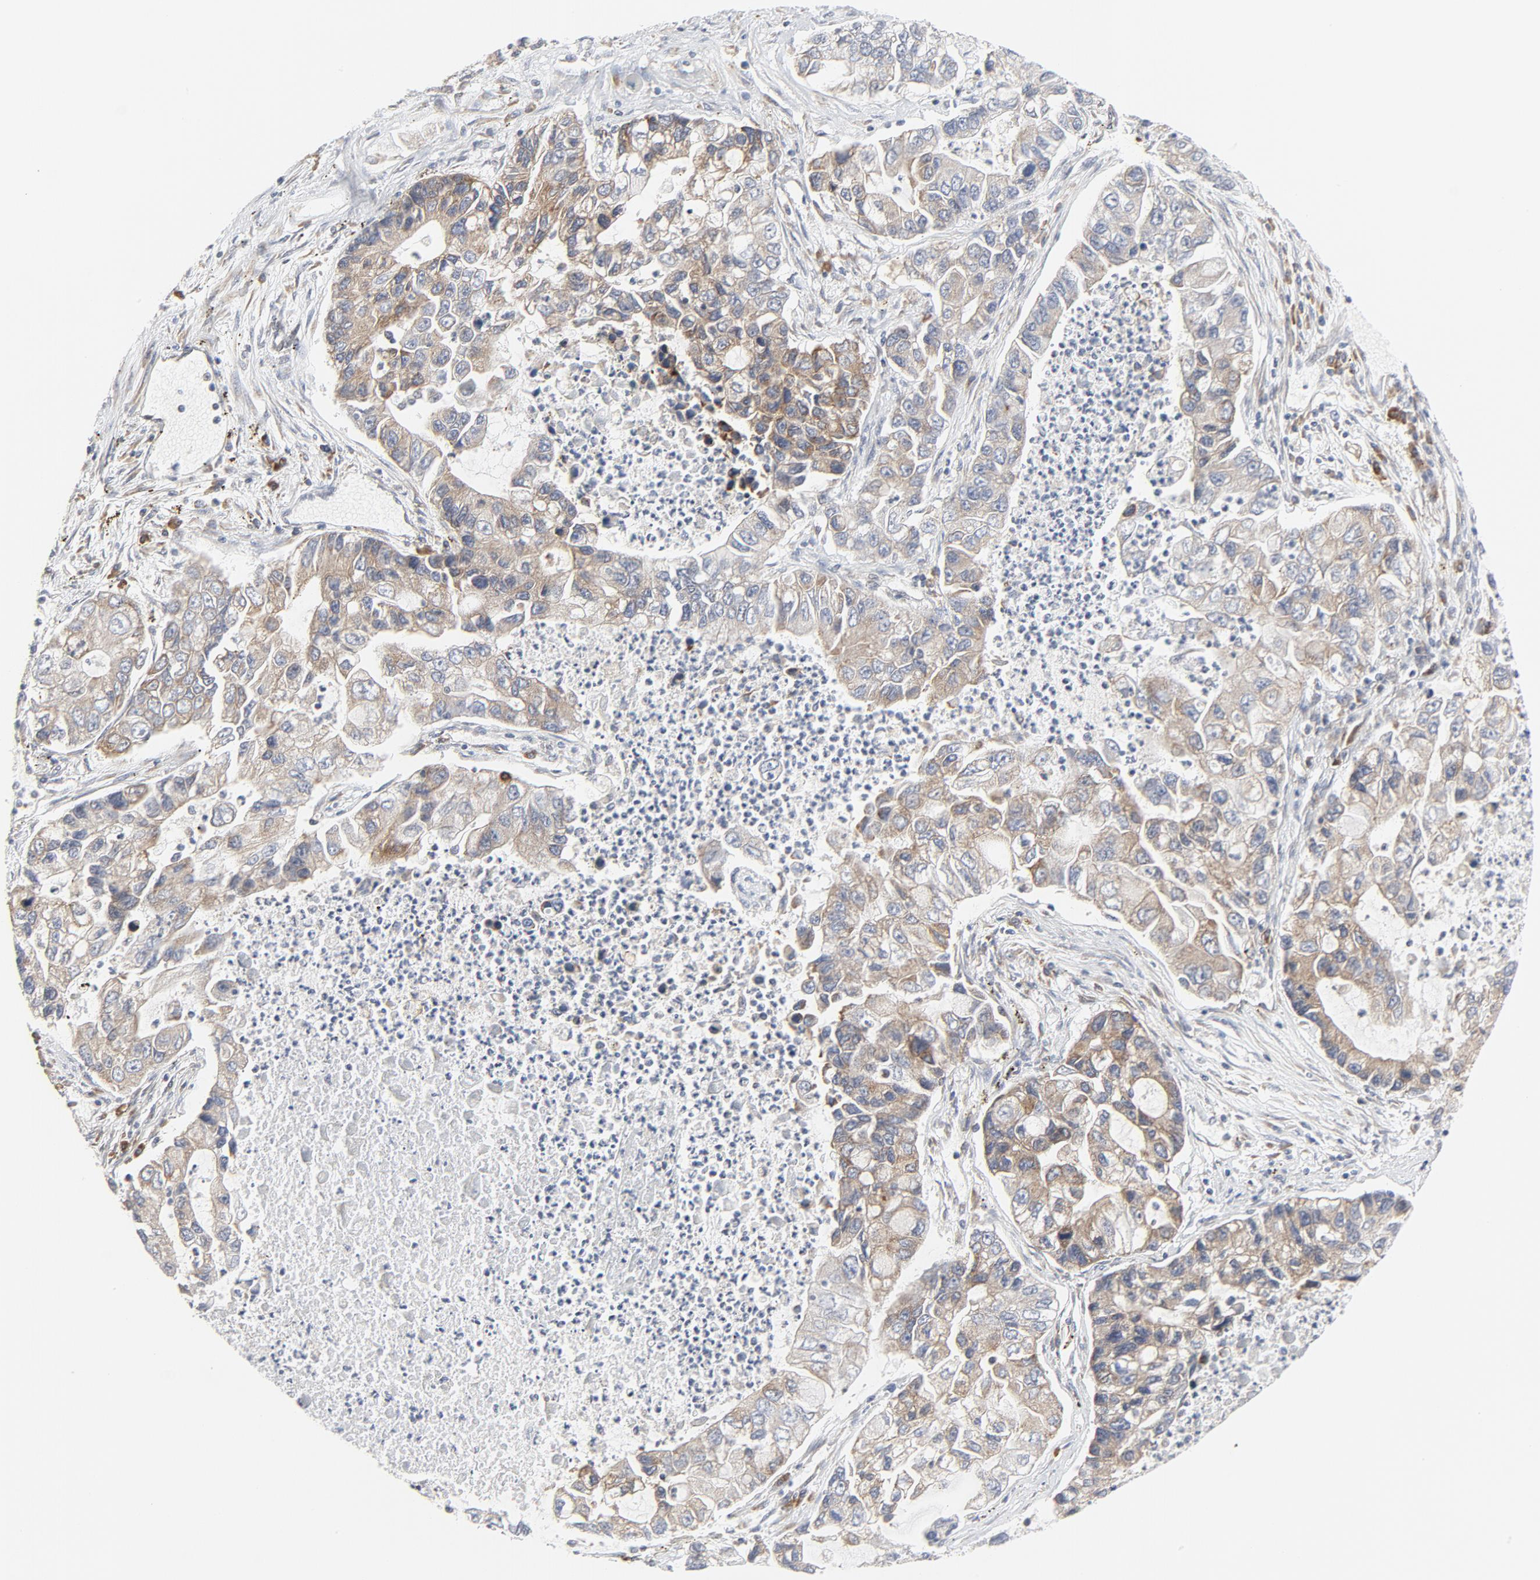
{"staining": {"intensity": "moderate", "quantity": "25%-75%", "location": "cytoplasmic/membranous"}, "tissue": "lung cancer", "cell_type": "Tumor cells", "image_type": "cancer", "snomed": [{"axis": "morphology", "description": "Adenocarcinoma, NOS"}, {"axis": "topography", "description": "Lung"}], "caption": "IHC histopathology image of human lung cancer (adenocarcinoma) stained for a protein (brown), which demonstrates medium levels of moderate cytoplasmic/membranous staining in about 25%-75% of tumor cells.", "gene": "LRP6", "patient": {"sex": "female", "age": 51}}